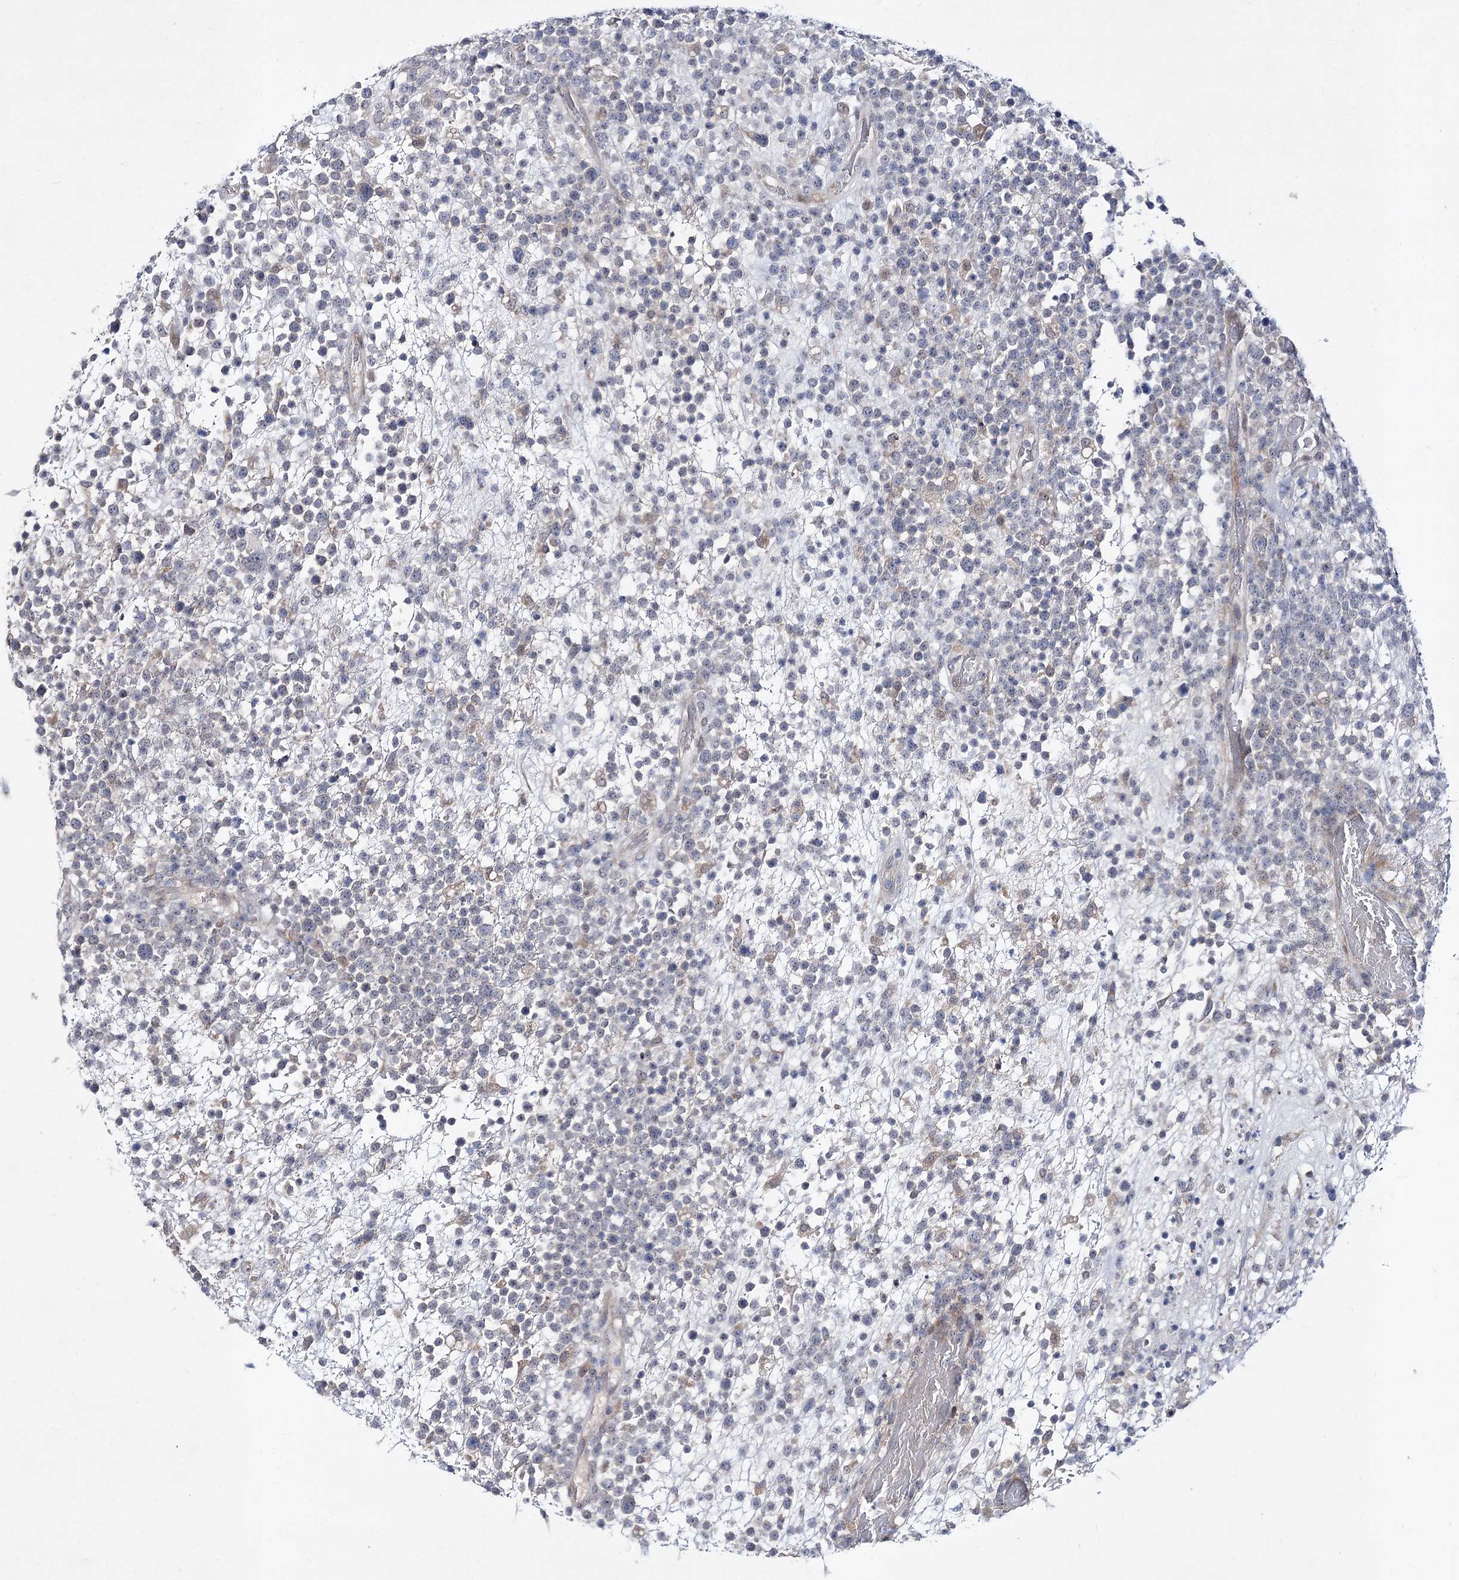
{"staining": {"intensity": "negative", "quantity": "none", "location": "none"}, "tissue": "lymphoma", "cell_type": "Tumor cells", "image_type": "cancer", "snomed": [{"axis": "morphology", "description": "Malignant lymphoma, non-Hodgkin's type, High grade"}, {"axis": "topography", "description": "Colon"}], "caption": "DAB (3,3'-diaminobenzidine) immunohistochemical staining of human high-grade malignant lymphoma, non-Hodgkin's type shows no significant positivity in tumor cells.", "gene": "ARHGAP32", "patient": {"sex": "female", "age": 53}}